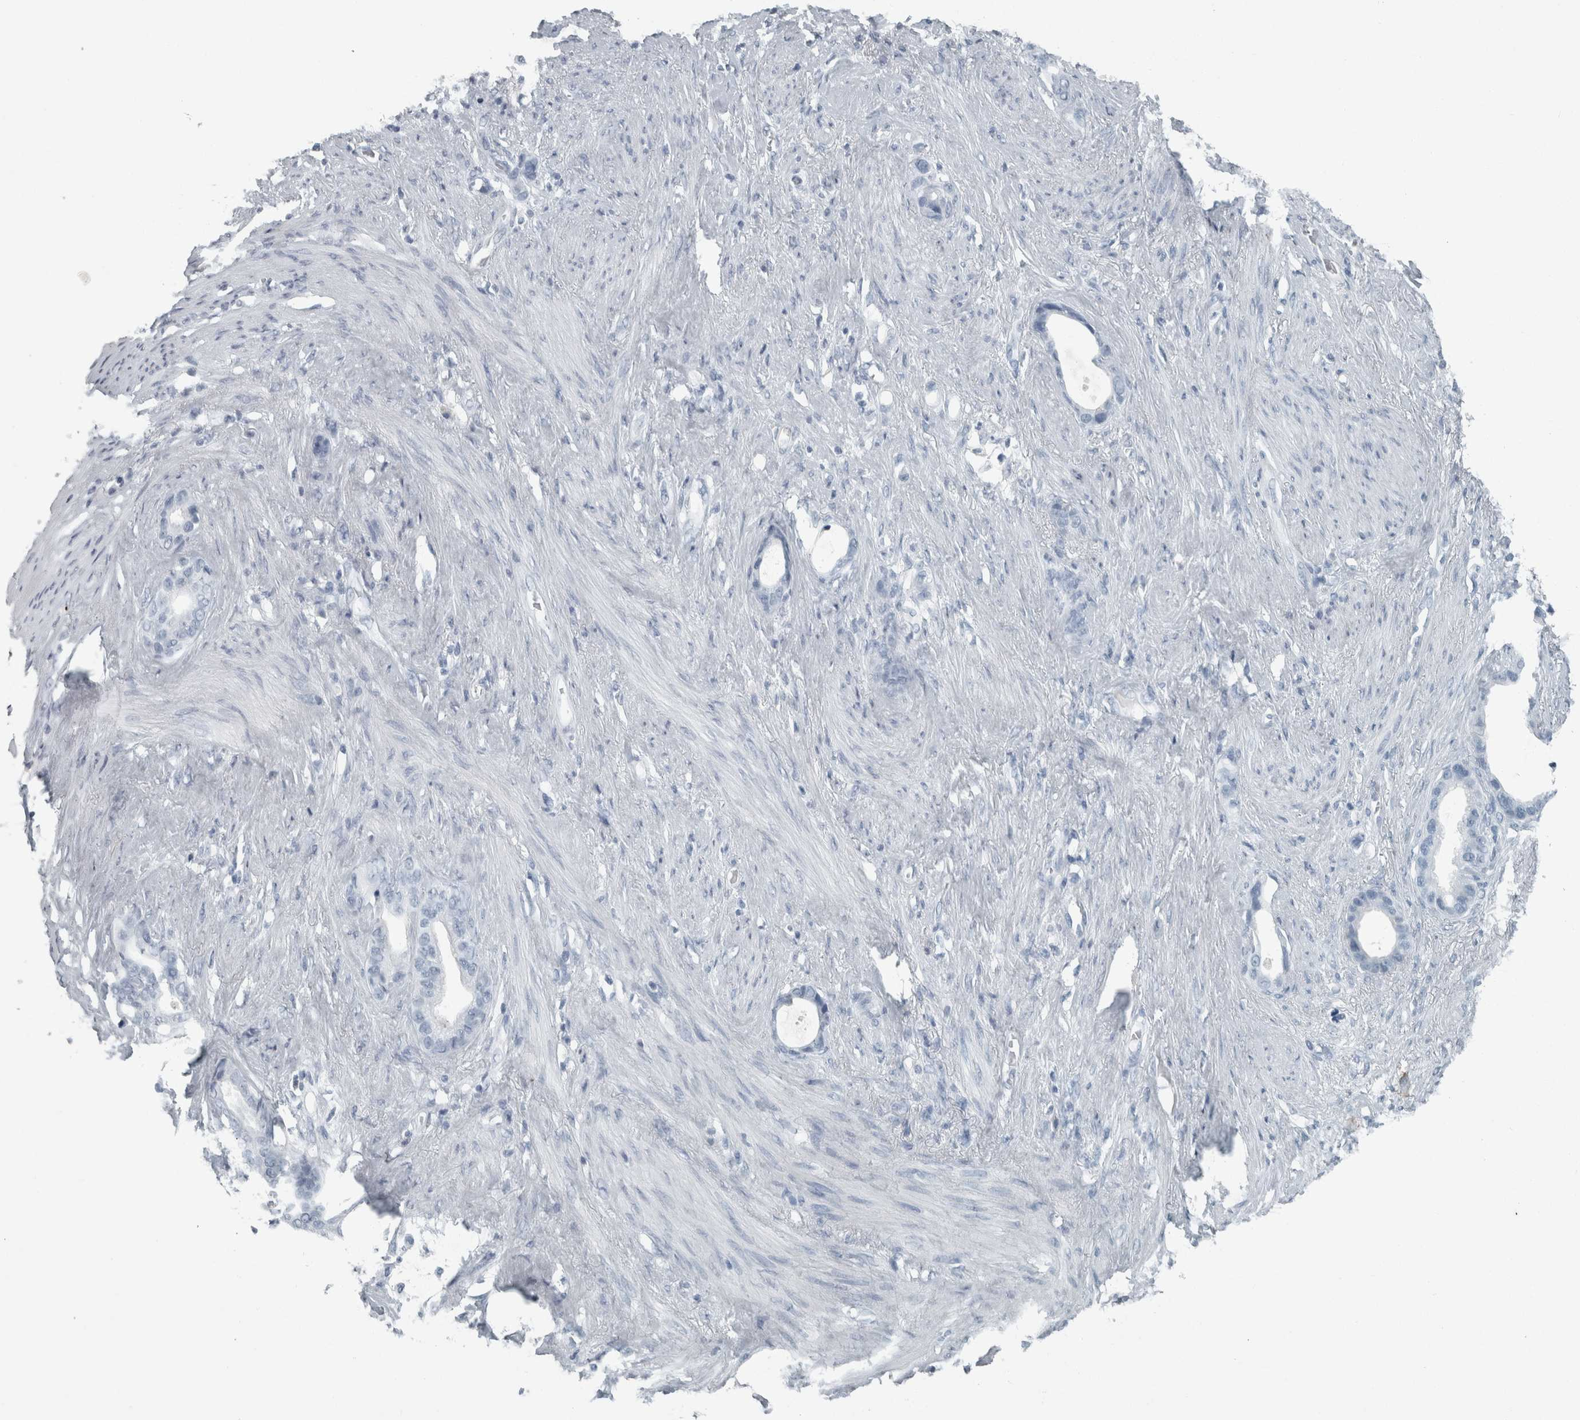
{"staining": {"intensity": "negative", "quantity": "none", "location": "none"}, "tissue": "stomach cancer", "cell_type": "Tumor cells", "image_type": "cancer", "snomed": [{"axis": "morphology", "description": "Adenocarcinoma, NOS"}, {"axis": "topography", "description": "Stomach"}], "caption": "DAB (3,3'-diaminobenzidine) immunohistochemical staining of human stomach cancer (adenocarcinoma) exhibits no significant expression in tumor cells. (Stains: DAB immunohistochemistry (IHC) with hematoxylin counter stain, Microscopy: brightfield microscopy at high magnification).", "gene": "CHL1", "patient": {"sex": "female", "age": 75}}